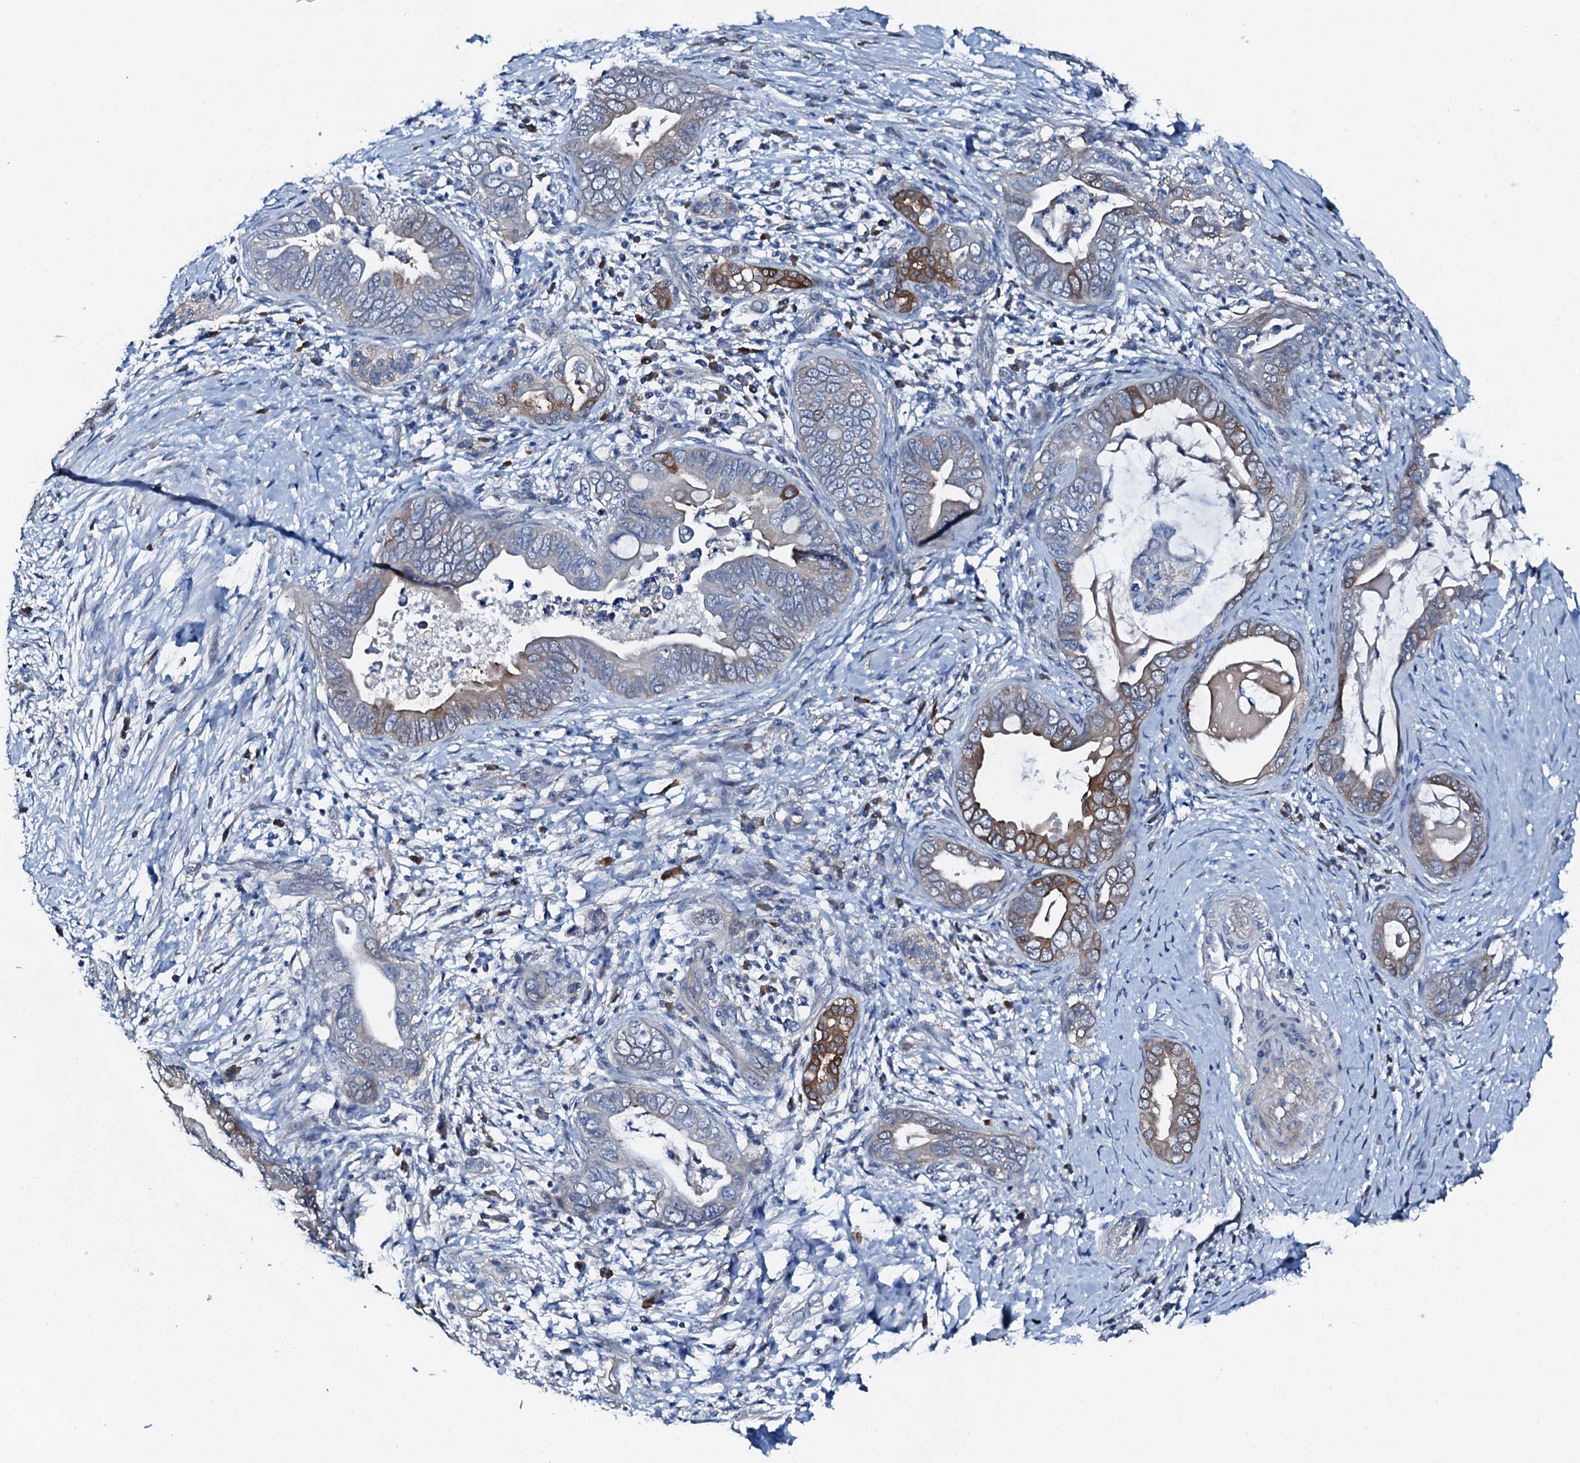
{"staining": {"intensity": "moderate", "quantity": "<25%", "location": "cytoplasmic/membranous"}, "tissue": "pancreatic cancer", "cell_type": "Tumor cells", "image_type": "cancer", "snomed": [{"axis": "morphology", "description": "Adenocarcinoma, NOS"}, {"axis": "topography", "description": "Pancreas"}], "caption": "DAB (3,3'-diaminobenzidine) immunohistochemical staining of human pancreatic cancer exhibits moderate cytoplasmic/membranous protein staining in approximately <25% of tumor cells.", "gene": "GFOD2", "patient": {"sex": "male", "age": 75}}